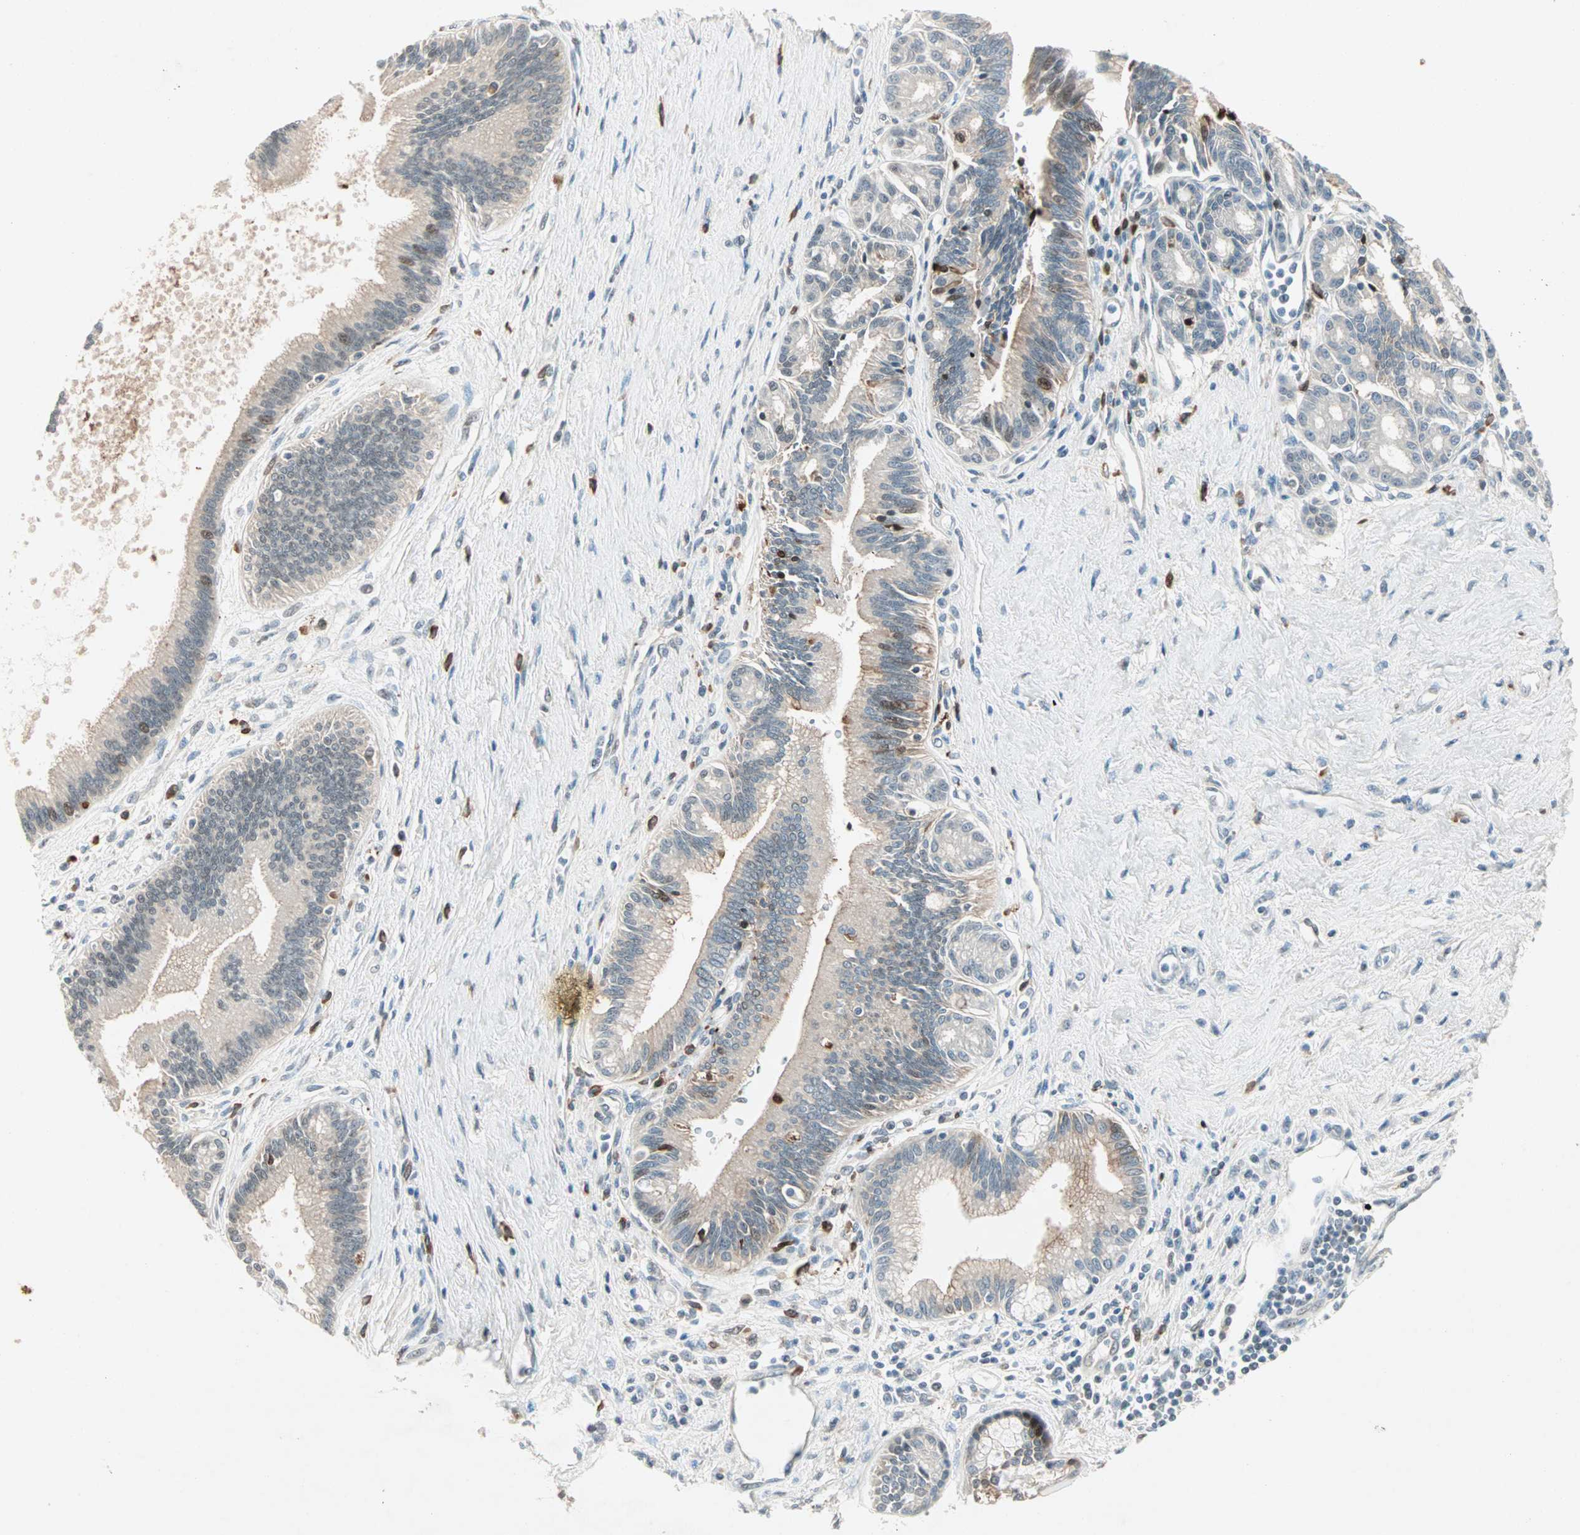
{"staining": {"intensity": "strong", "quantity": "25%-75%", "location": "cytoplasmic/membranous"}, "tissue": "pancreatic cancer", "cell_type": "Tumor cells", "image_type": "cancer", "snomed": [{"axis": "morphology", "description": "Adenocarcinoma, NOS"}, {"axis": "topography", "description": "Pancreas"}], "caption": "Human pancreatic cancer (adenocarcinoma) stained for a protein (brown) exhibits strong cytoplasmic/membranous positive positivity in about 25%-75% of tumor cells.", "gene": "RTL6", "patient": {"sex": "male", "age": 59}}